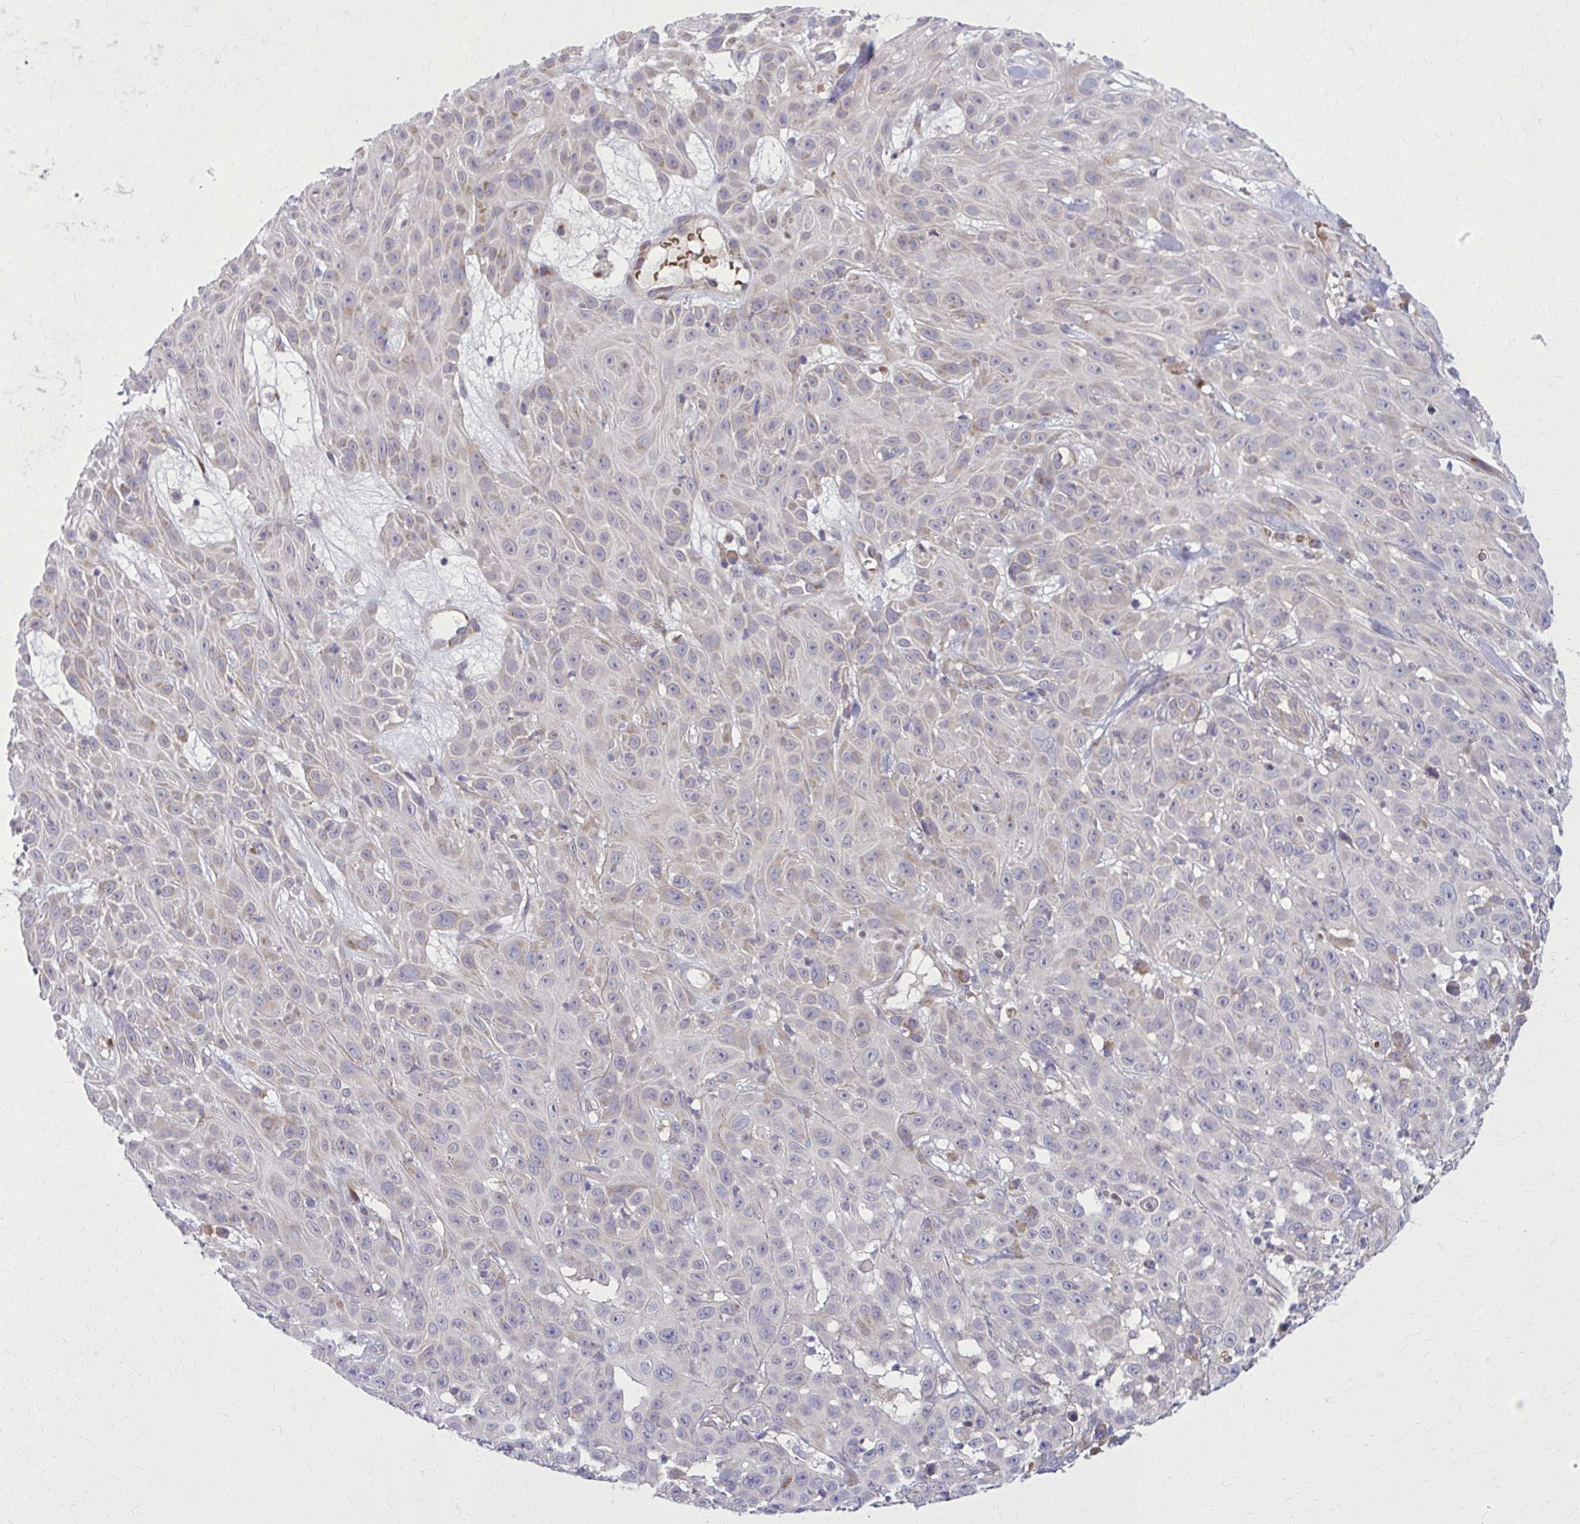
{"staining": {"intensity": "weak", "quantity": "<25%", "location": "cytoplasmic/membranous"}, "tissue": "skin cancer", "cell_type": "Tumor cells", "image_type": "cancer", "snomed": [{"axis": "morphology", "description": "Squamous cell carcinoma, NOS"}, {"axis": "topography", "description": "Skin"}], "caption": "Immunohistochemistry photomicrograph of skin cancer (squamous cell carcinoma) stained for a protein (brown), which reveals no expression in tumor cells.", "gene": "SNF8", "patient": {"sex": "male", "age": 82}}